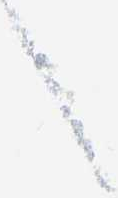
{"staining": {"intensity": "negative", "quantity": "none", "location": "none"}, "tissue": "caudate", "cell_type": "Glial cells", "image_type": "normal", "snomed": [{"axis": "morphology", "description": "Normal tissue, NOS"}, {"axis": "topography", "description": "Lateral ventricle wall"}], "caption": "Immunohistochemistry (IHC) image of unremarkable caudate: human caudate stained with DAB (3,3'-diaminobenzidine) demonstrates no significant protein positivity in glial cells.", "gene": "TCF7", "patient": {"sex": "male", "age": 45}}